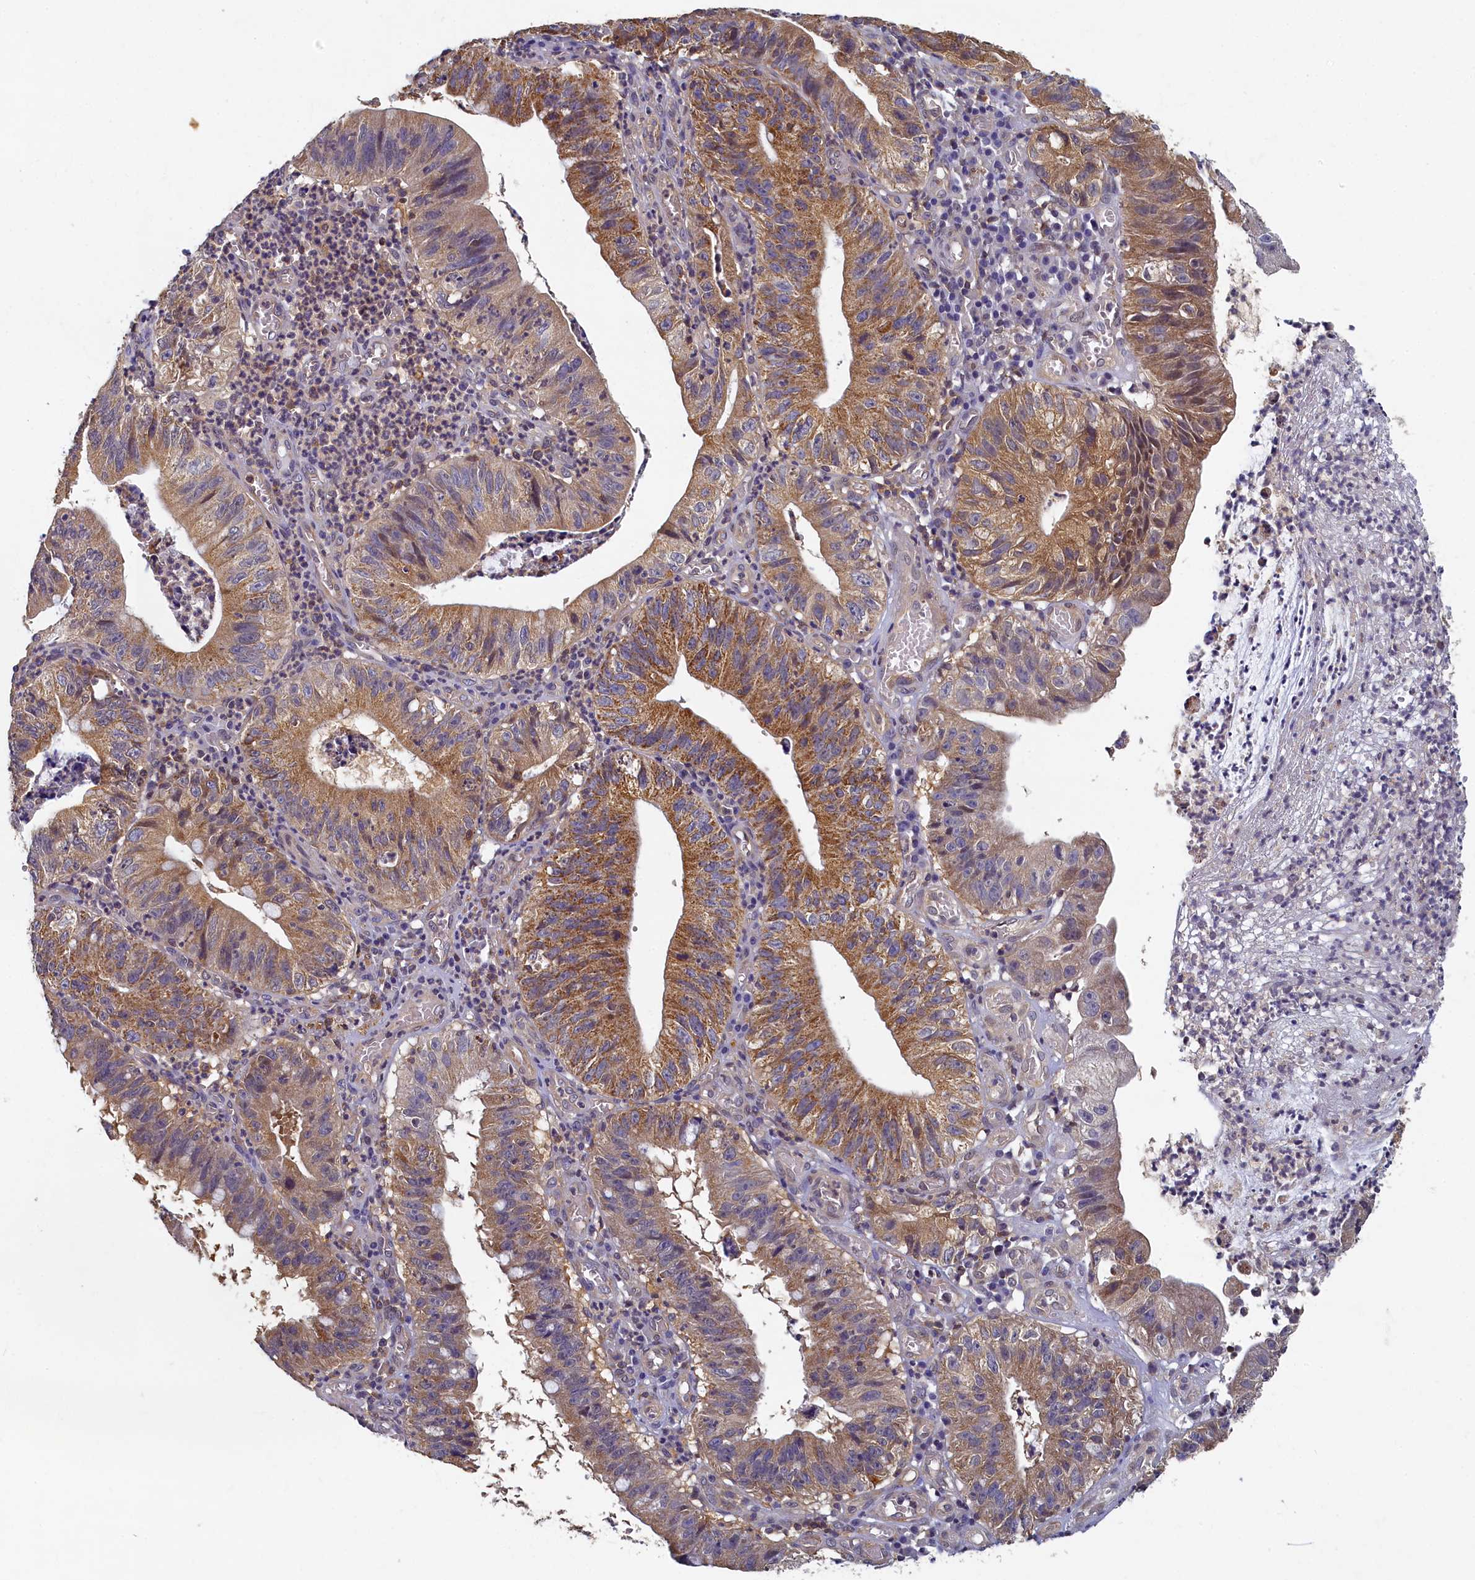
{"staining": {"intensity": "moderate", "quantity": "25%-75%", "location": "cytoplasmic/membranous"}, "tissue": "stomach cancer", "cell_type": "Tumor cells", "image_type": "cancer", "snomed": [{"axis": "morphology", "description": "Adenocarcinoma, NOS"}, {"axis": "topography", "description": "Stomach"}], "caption": "A histopathology image of human stomach adenocarcinoma stained for a protein reveals moderate cytoplasmic/membranous brown staining in tumor cells.", "gene": "TBCB", "patient": {"sex": "male", "age": 59}}